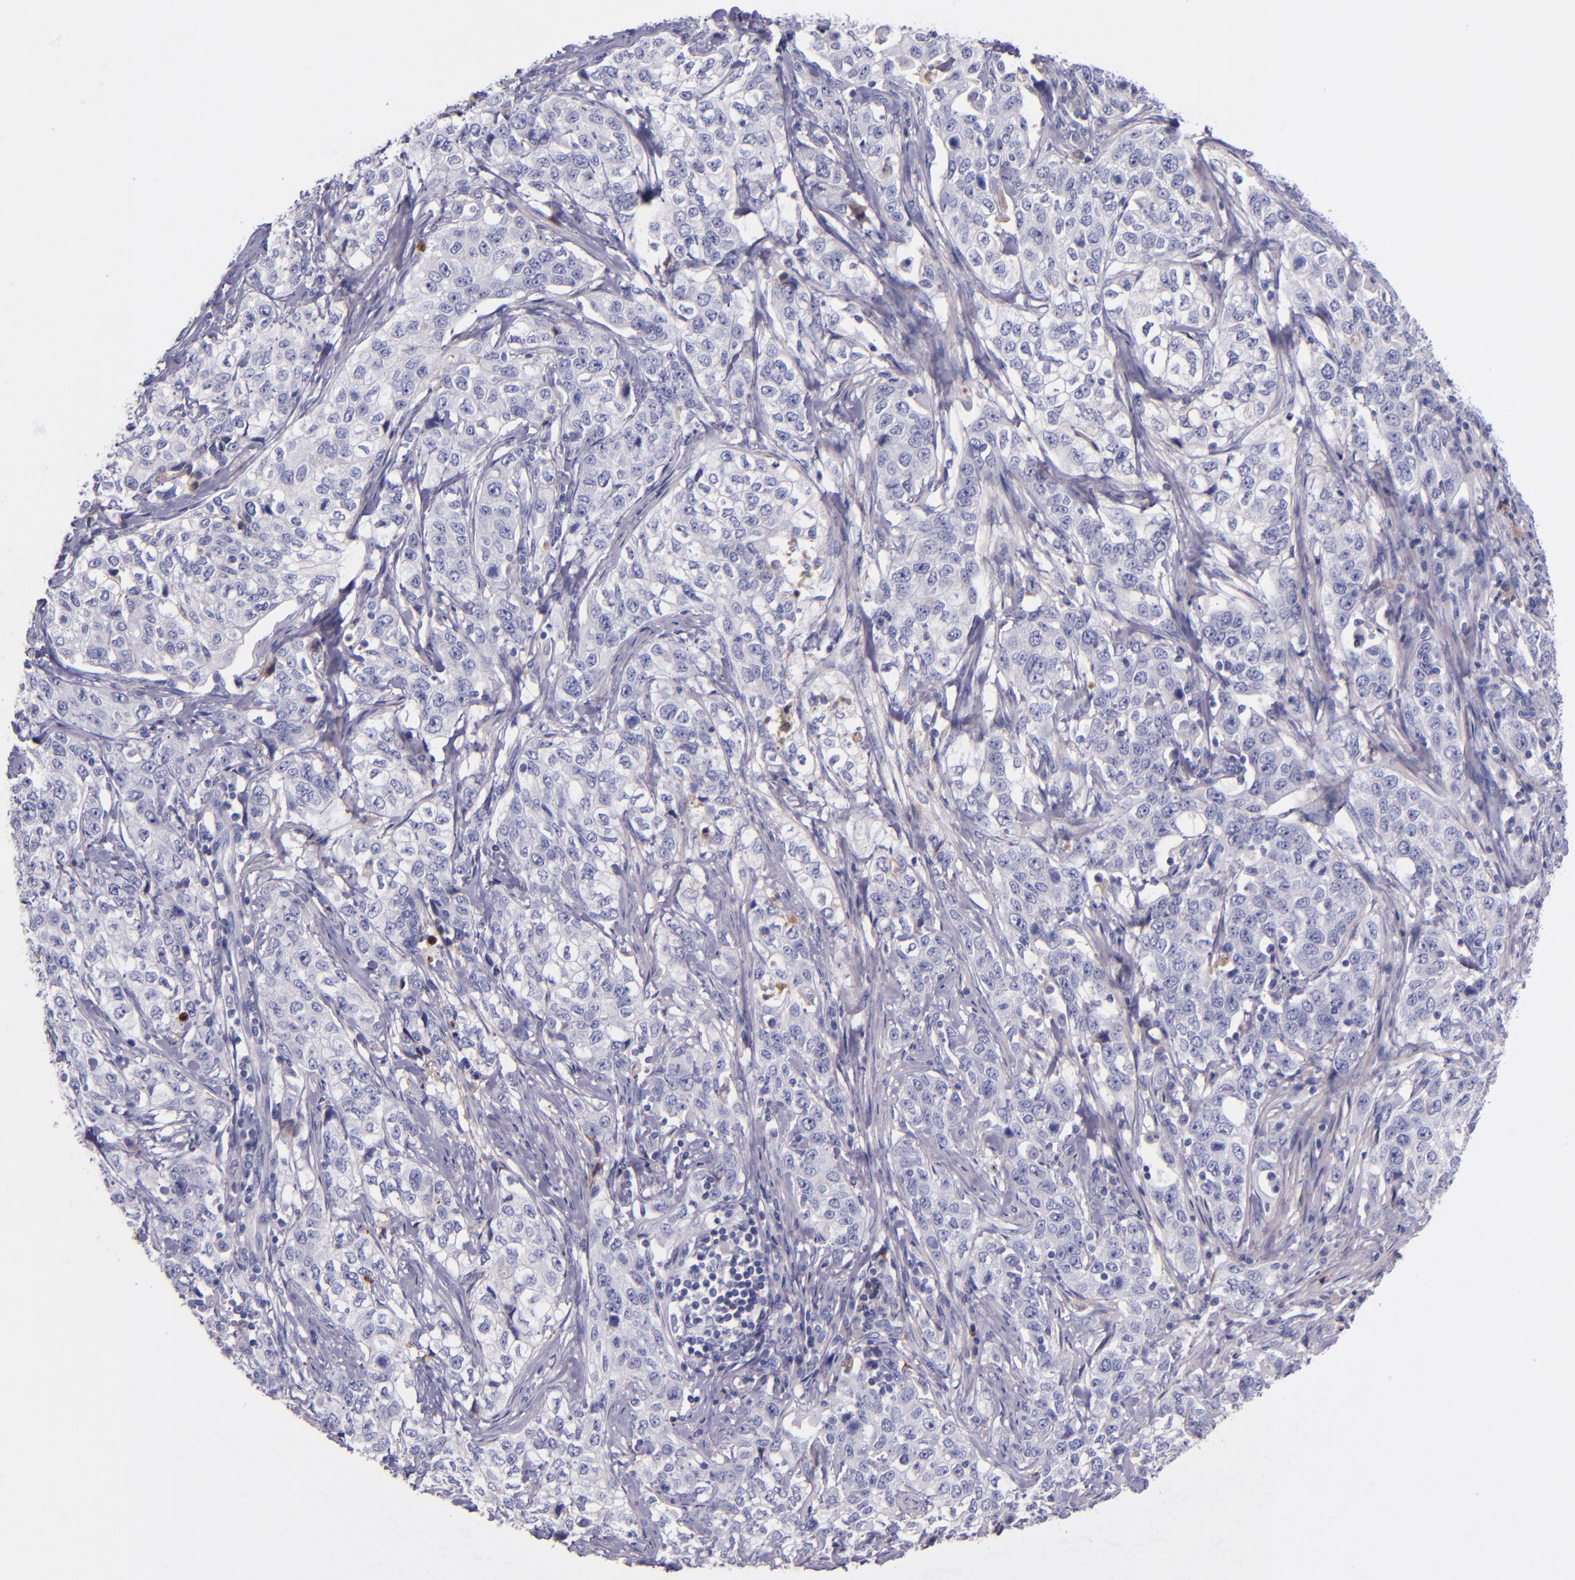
{"staining": {"intensity": "negative", "quantity": "none", "location": "none"}, "tissue": "stomach cancer", "cell_type": "Tumor cells", "image_type": "cancer", "snomed": [{"axis": "morphology", "description": "Adenocarcinoma, NOS"}, {"axis": "topography", "description": "Stomach"}], "caption": "A high-resolution histopathology image shows immunohistochemistry staining of stomach cancer, which shows no significant expression in tumor cells.", "gene": "KNG1", "patient": {"sex": "male", "age": 48}}